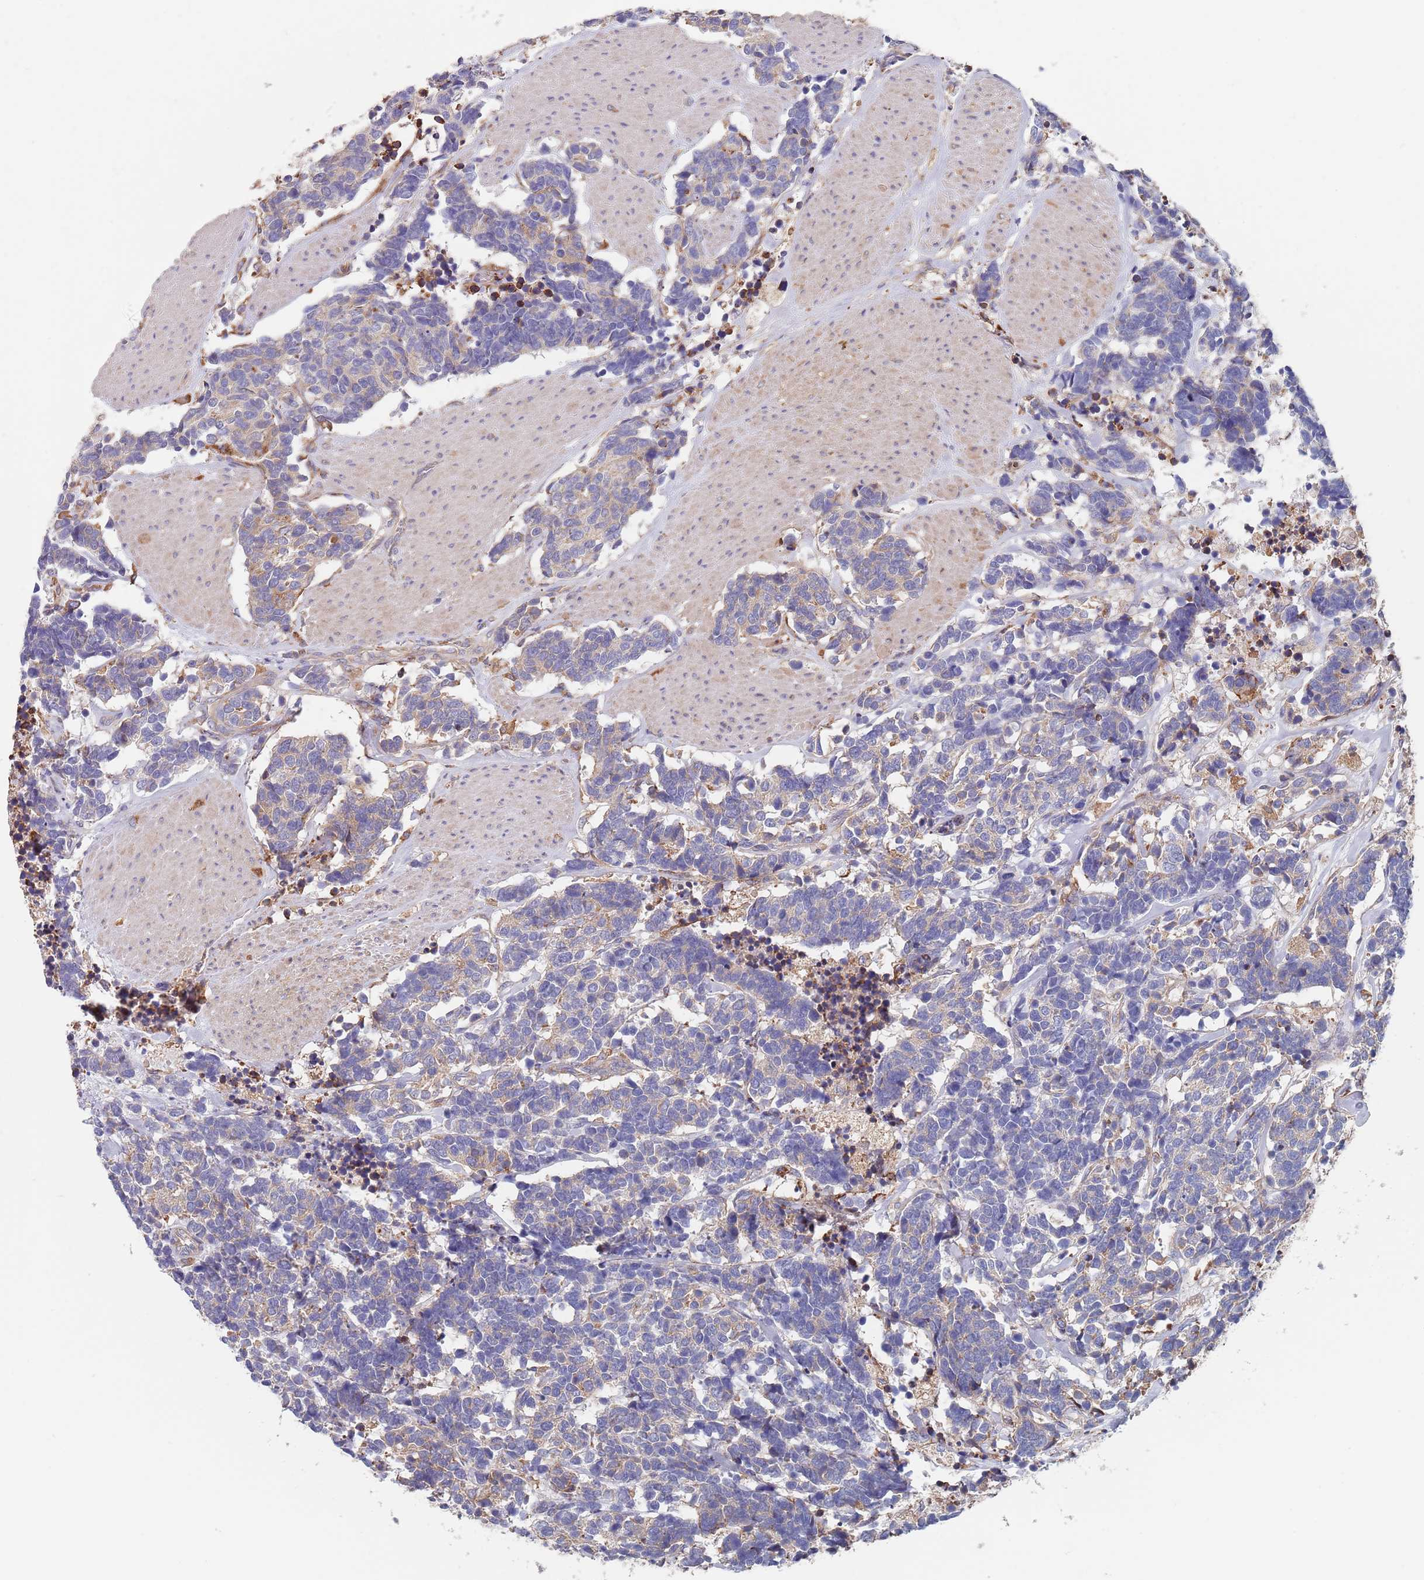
{"staining": {"intensity": "weak", "quantity": "<25%", "location": "cytoplasmic/membranous"}, "tissue": "carcinoid", "cell_type": "Tumor cells", "image_type": "cancer", "snomed": [{"axis": "morphology", "description": "Carcinoma, NOS"}, {"axis": "morphology", "description": "Carcinoid, malignant, NOS"}, {"axis": "topography", "description": "Urinary bladder"}], "caption": "A high-resolution micrograph shows IHC staining of carcinoid, which demonstrates no significant positivity in tumor cells.", "gene": "DCUN1D3", "patient": {"sex": "male", "age": 57}}